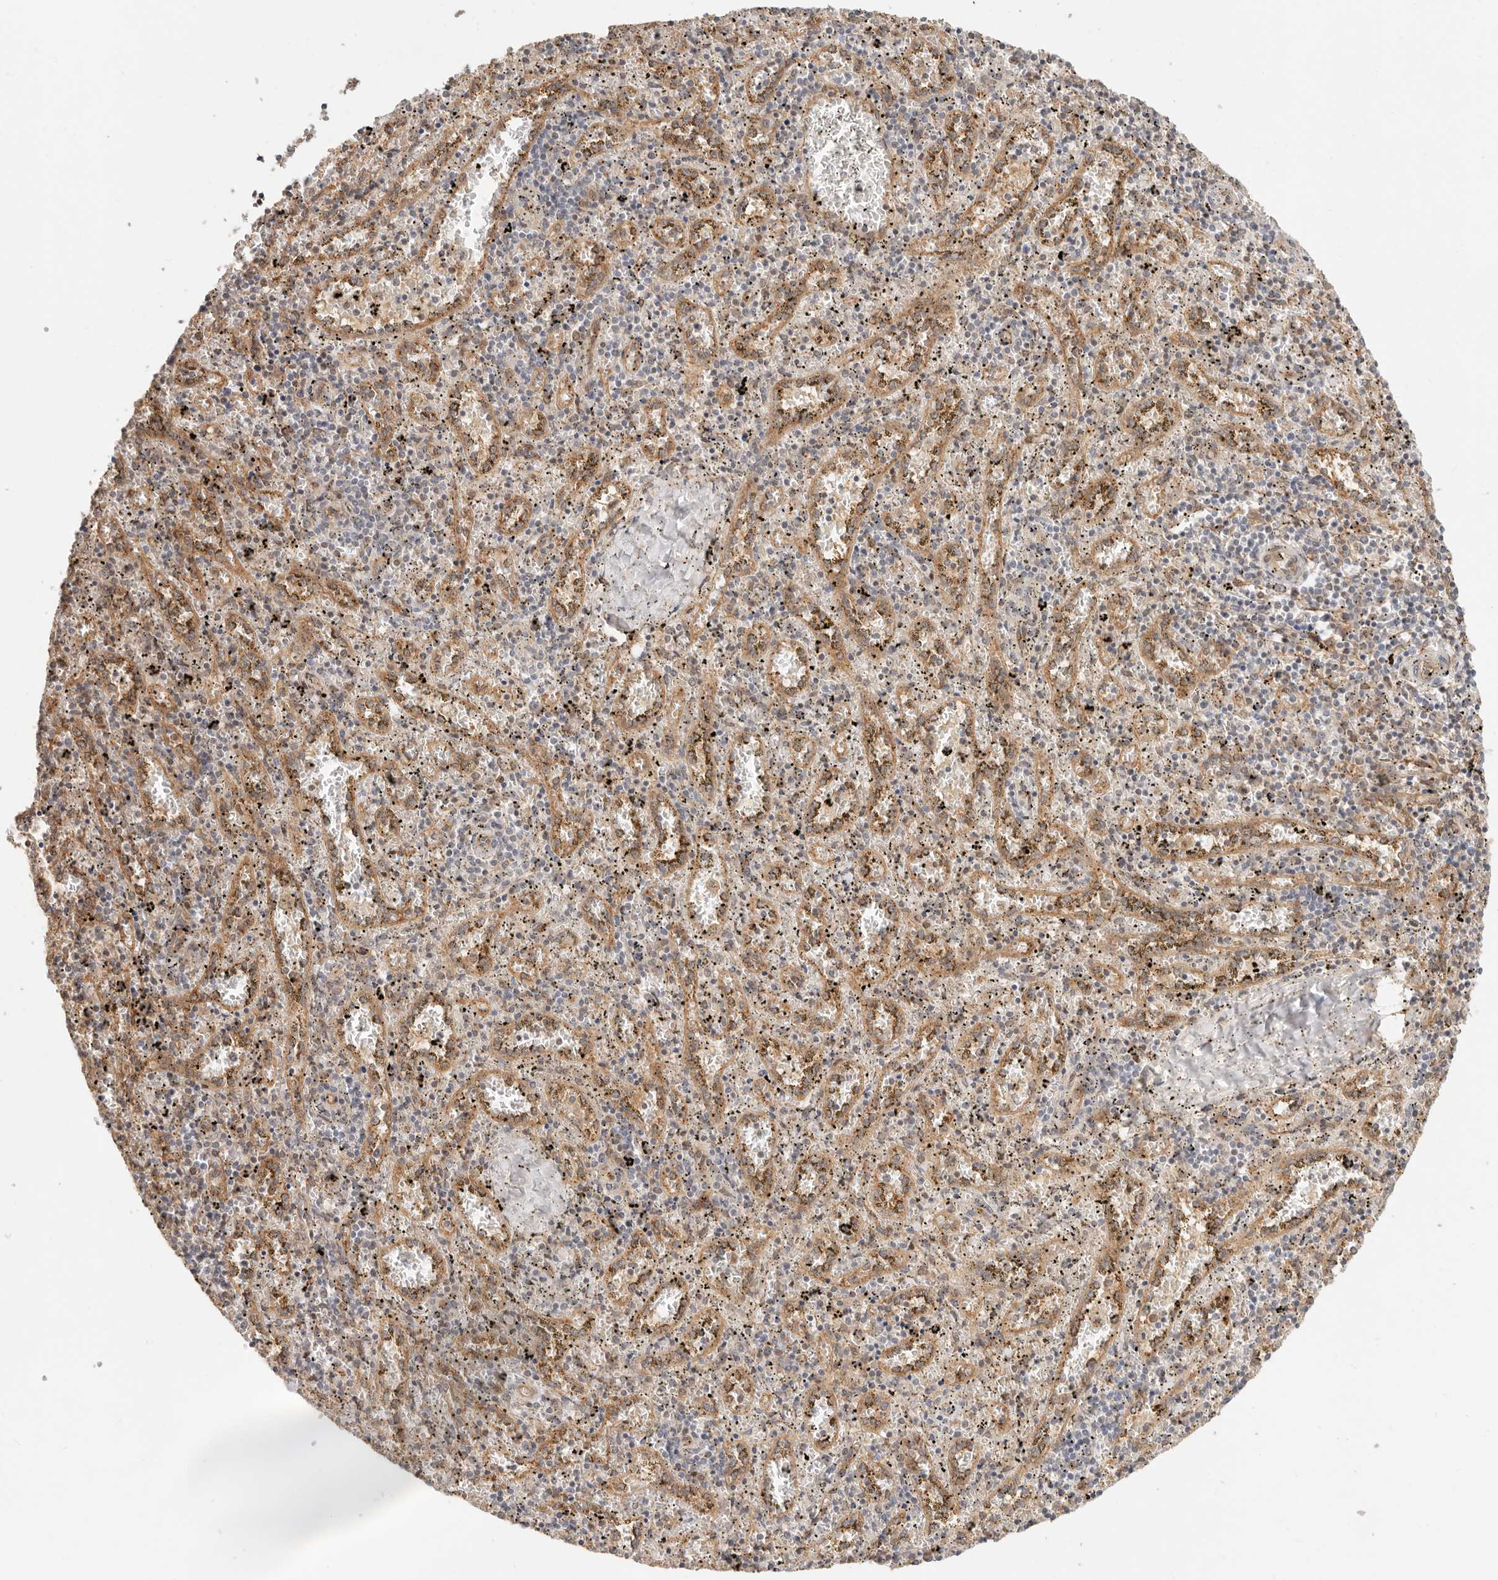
{"staining": {"intensity": "weak", "quantity": "25%-75%", "location": "cytoplasmic/membranous"}, "tissue": "spleen", "cell_type": "Cells in red pulp", "image_type": "normal", "snomed": [{"axis": "morphology", "description": "Normal tissue, NOS"}, {"axis": "topography", "description": "Spleen"}], "caption": "Spleen stained with a protein marker demonstrates weak staining in cells in red pulp.", "gene": "HEXD", "patient": {"sex": "male", "age": 11}}